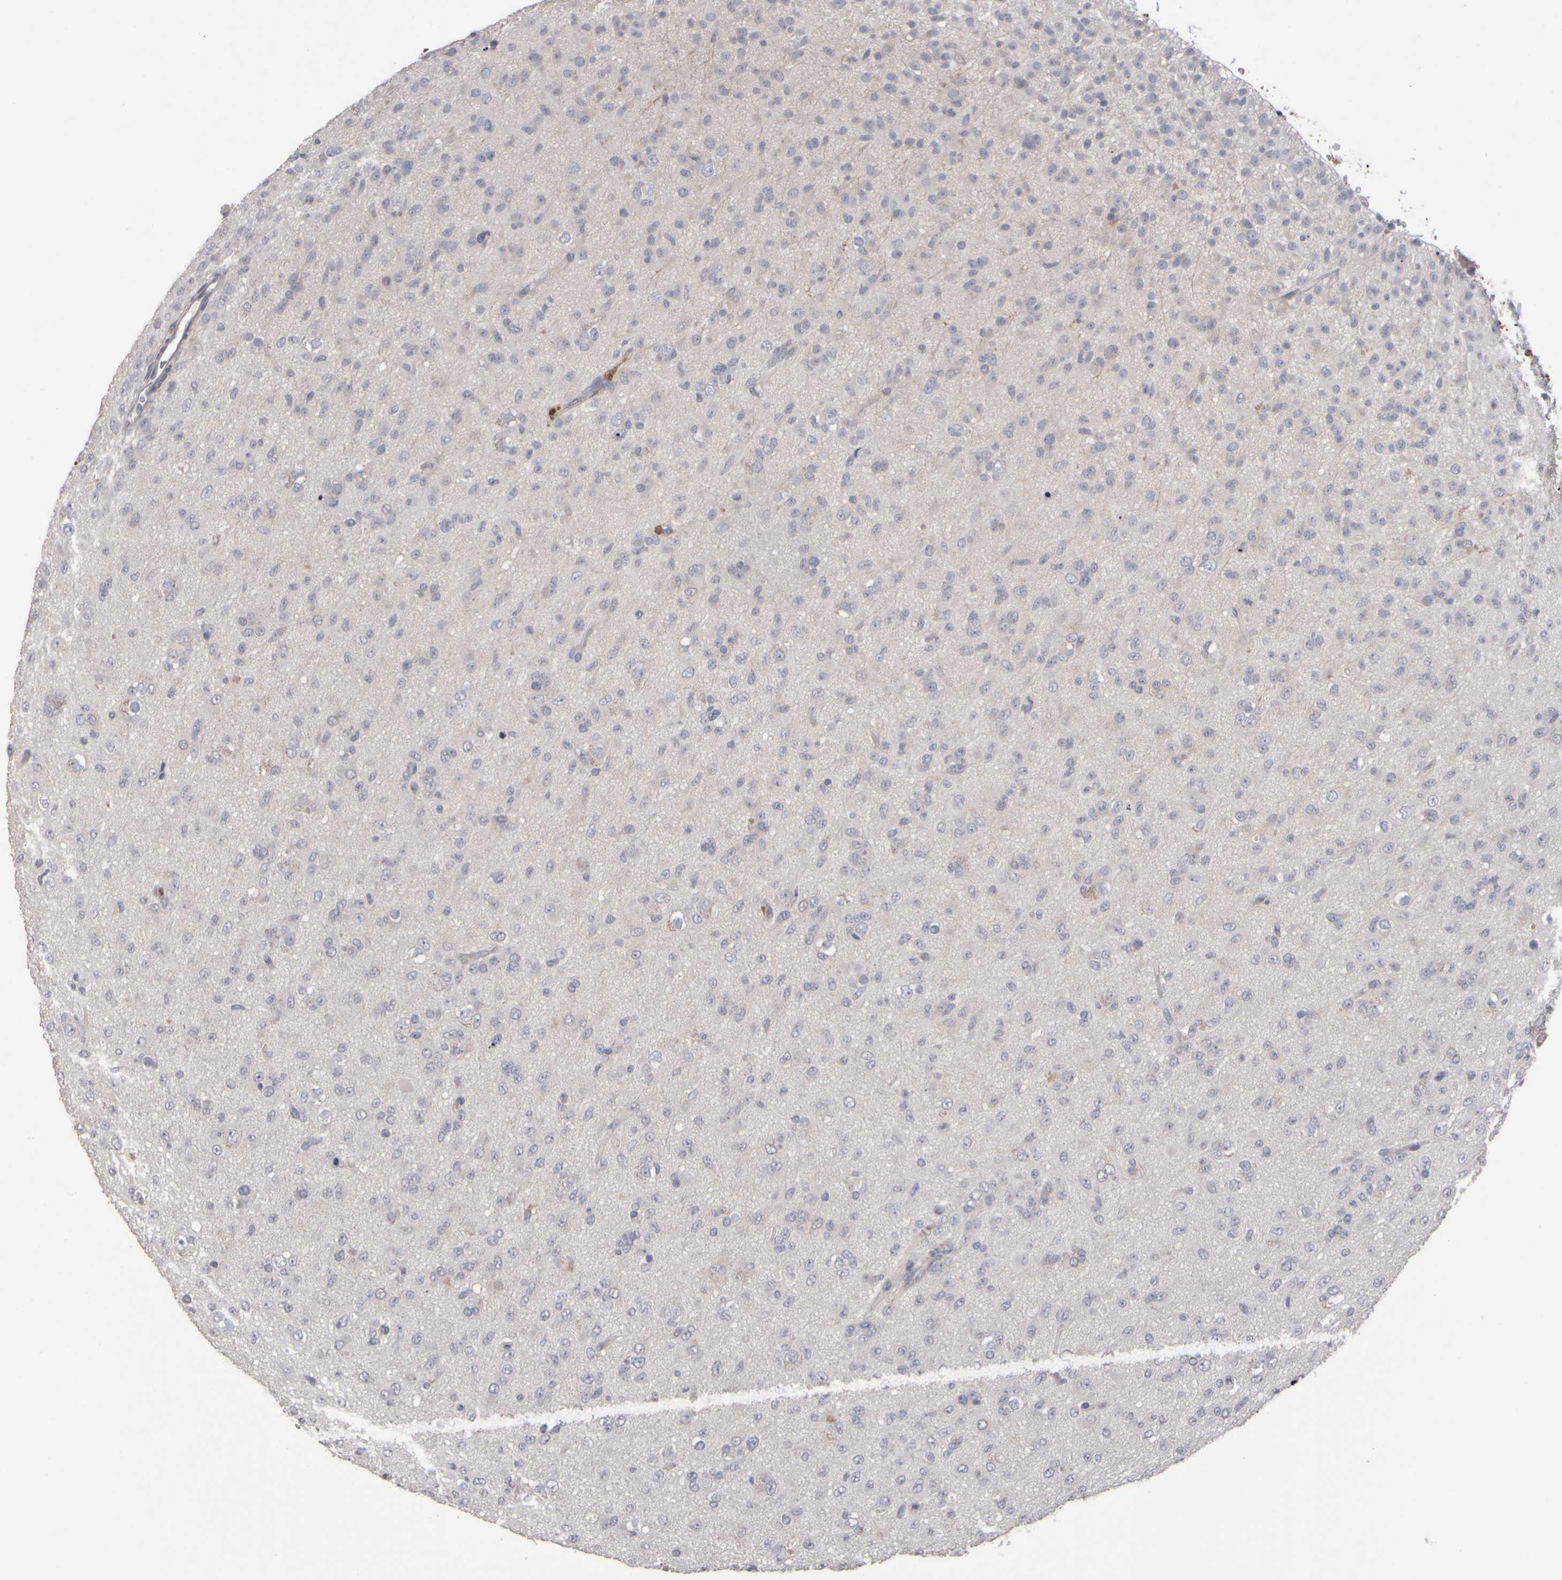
{"staining": {"intensity": "negative", "quantity": "none", "location": "none"}, "tissue": "glioma", "cell_type": "Tumor cells", "image_type": "cancer", "snomed": [{"axis": "morphology", "description": "Glioma, malignant, Low grade"}, {"axis": "topography", "description": "Brain"}], "caption": "Human malignant glioma (low-grade) stained for a protein using IHC shows no positivity in tumor cells.", "gene": "EPHX2", "patient": {"sex": "male", "age": 65}}